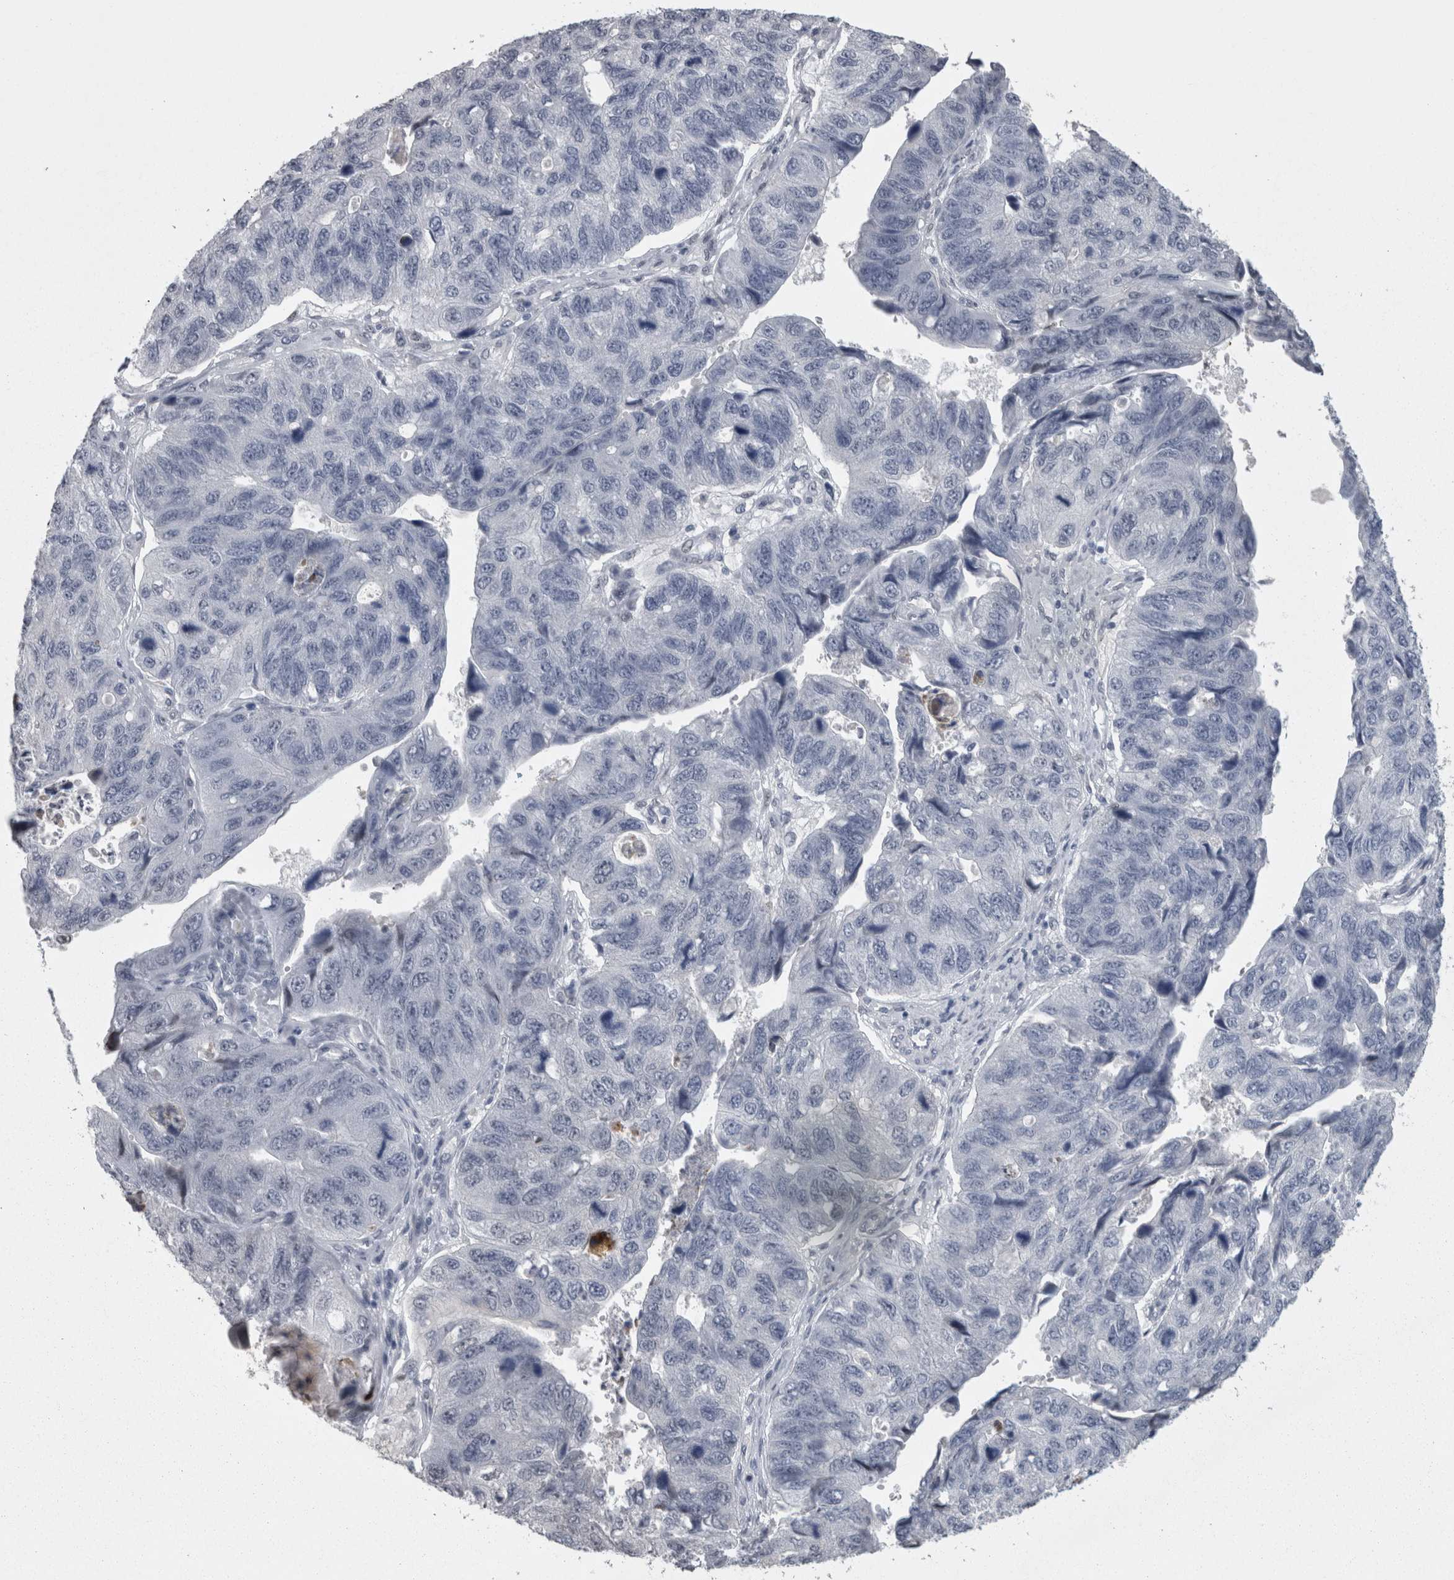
{"staining": {"intensity": "moderate", "quantity": "<25%", "location": "nuclear"}, "tissue": "stomach cancer", "cell_type": "Tumor cells", "image_type": "cancer", "snomed": [{"axis": "morphology", "description": "Adenocarcinoma, NOS"}, {"axis": "topography", "description": "Stomach"}], "caption": "Immunohistochemistry micrograph of neoplastic tissue: stomach cancer (adenocarcinoma) stained using IHC displays low levels of moderate protein expression localized specifically in the nuclear of tumor cells, appearing as a nuclear brown color.", "gene": "C1orf54", "patient": {"sex": "male", "age": 59}}